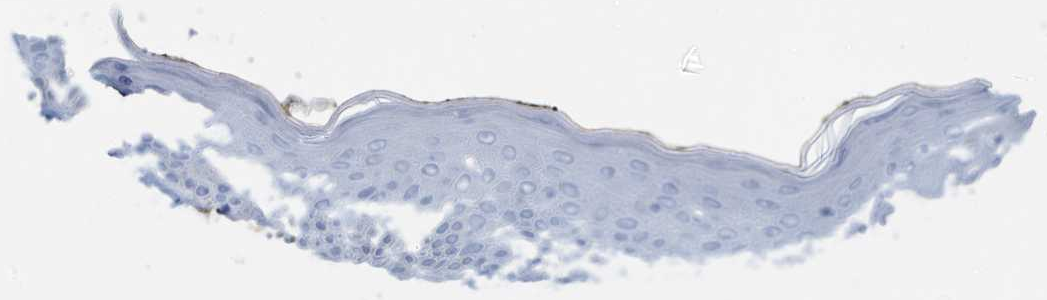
{"staining": {"intensity": "negative", "quantity": "none", "location": "none"}, "tissue": "skin", "cell_type": "Fibroblasts", "image_type": "normal", "snomed": [{"axis": "morphology", "description": "Normal tissue, NOS"}, {"axis": "topography", "description": "Skin"}, {"axis": "topography", "description": "Skeletal muscle"}], "caption": "The immunohistochemistry (IHC) image has no significant positivity in fibroblasts of skin.", "gene": "ERI2", "patient": {"sex": "male", "age": 83}}